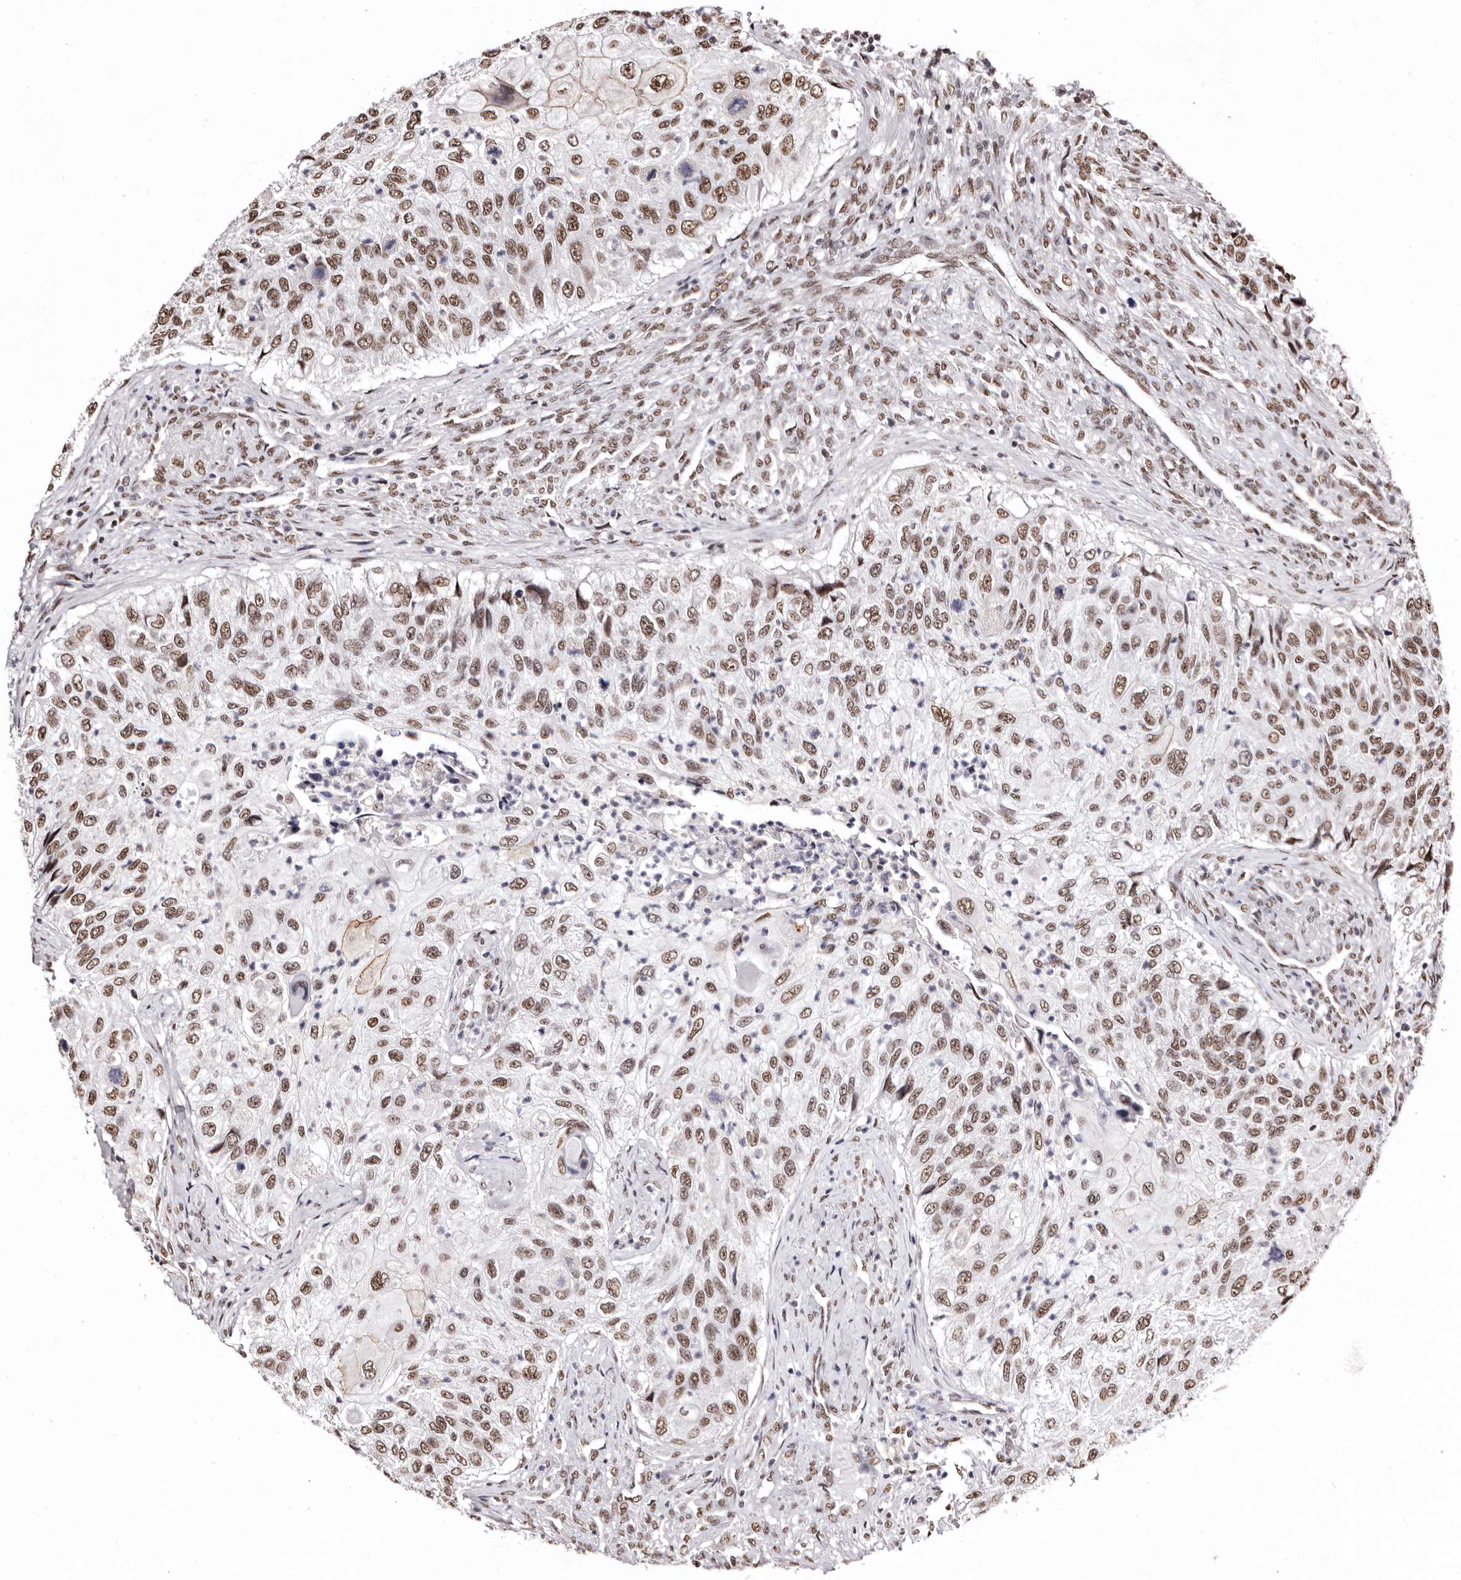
{"staining": {"intensity": "moderate", "quantity": ">75%", "location": "nuclear"}, "tissue": "urothelial cancer", "cell_type": "Tumor cells", "image_type": "cancer", "snomed": [{"axis": "morphology", "description": "Urothelial carcinoma, High grade"}, {"axis": "topography", "description": "Urinary bladder"}], "caption": "This photomicrograph displays IHC staining of human urothelial cancer, with medium moderate nuclear staining in about >75% of tumor cells.", "gene": "ANAPC11", "patient": {"sex": "female", "age": 60}}